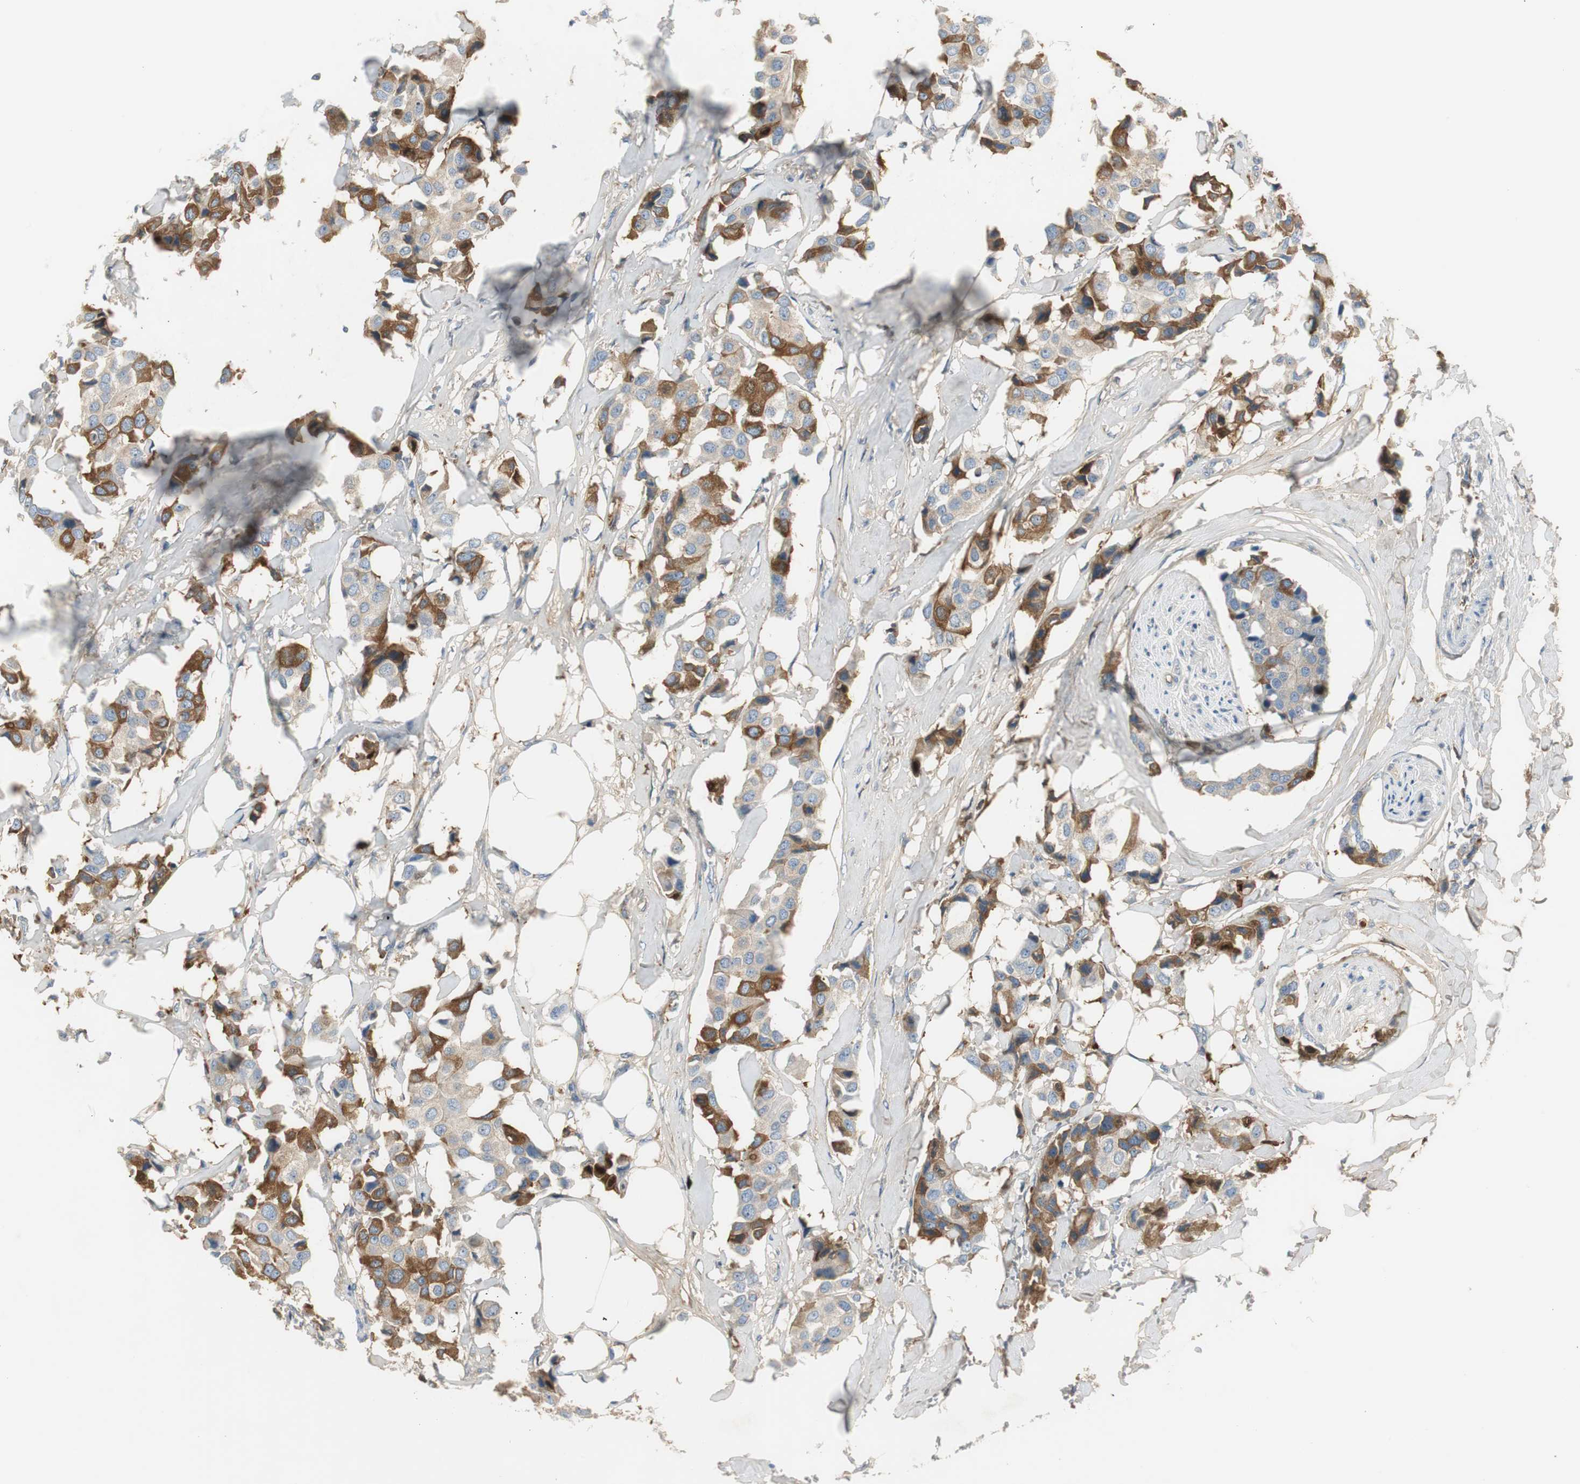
{"staining": {"intensity": "moderate", "quantity": ">75%", "location": "cytoplasmic/membranous"}, "tissue": "breast cancer", "cell_type": "Tumor cells", "image_type": "cancer", "snomed": [{"axis": "morphology", "description": "Duct carcinoma"}, {"axis": "topography", "description": "Breast"}], "caption": "Immunohistochemical staining of infiltrating ductal carcinoma (breast) displays medium levels of moderate cytoplasmic/membranous positivity in approximately >75% of tumor cells. (Brightfield microscopy of DAB IHC at high magnification).", "gene": "SERPINF1", "patient": {"sex": "female", "age": 80}}